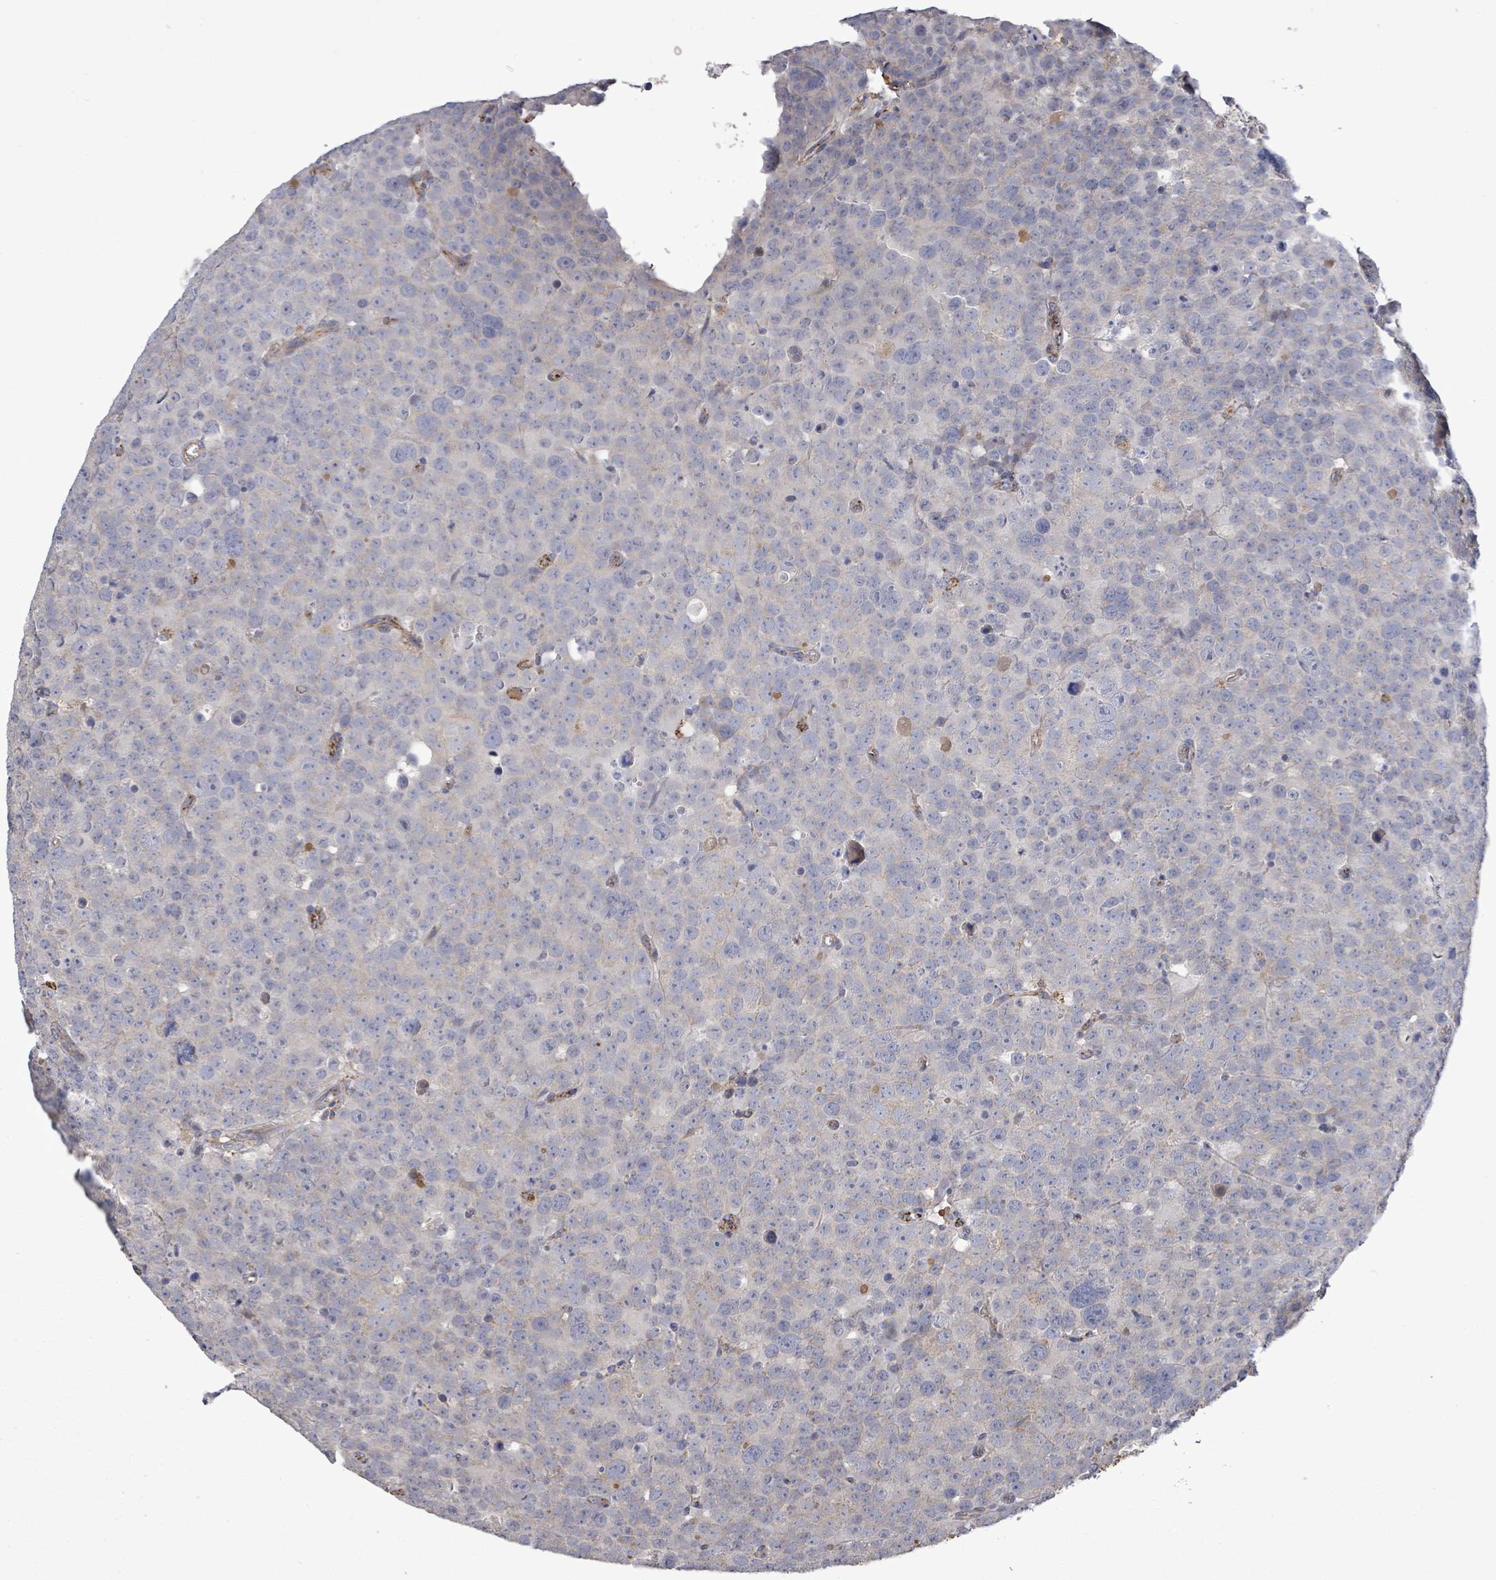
{"staining": {"intensity": "negative", "quantity": "none", "location": "none"}, "tissue": "testis cancer", "cell_type": "Tumor cells", "image_type": "cancer", "snomed": [{"axis": "morphology", "description": "Seminoma, NOS"}, {"axis": "topography", "description": "Testis"}], "caption": "Image shows no significant protein staining in tumor cells of seminoma (testis). The staining was performed using DAB (3,3'-diaminobenzidine) to visualize the protein expression in brown, while the nuclei were stained in blue with hematoxylin (Magnification: 20x).", "gene": "MTMR12", "patient": {"sex": "male", "age": 71}}